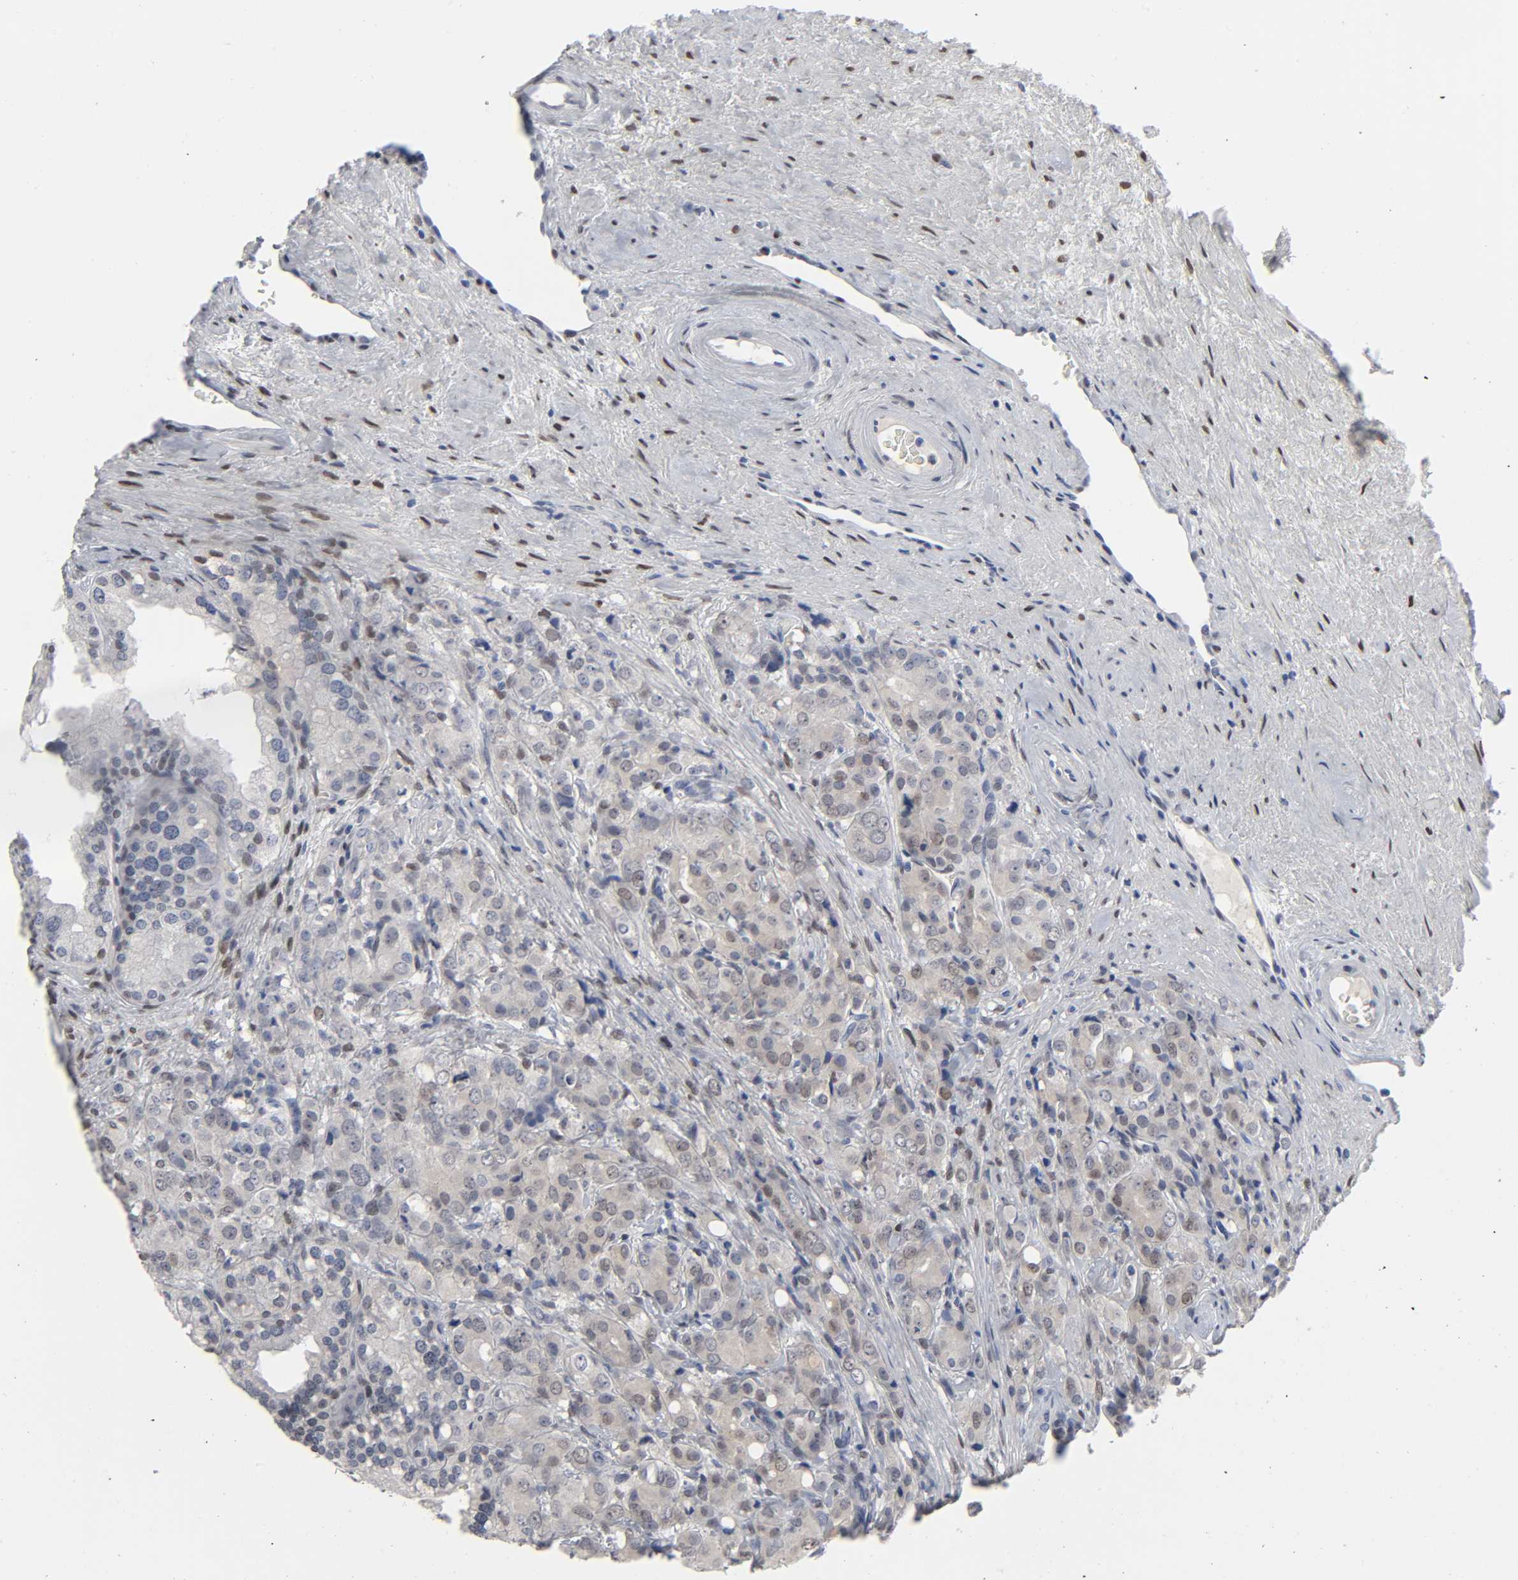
{"staining": {"intensity": "weak", "quantity": "<25%", "location": "nuclear"}, "tissue": "prostate cancer", "cell_type": "Tumor cells", "image_type": "cancer", "snomed": [{"axis": "morphology", "description": "Adenocarcinoma, High grade"}, {"axis": "topography", "description": "Prostate"}], "caption": "This is an immunohistochemistry (IHC) micrograph of adenocarcinoma (high-grade) (prostate). There is no staining in tumor cells.", "gene": "SALL2", "patient": {"sex": "male", "age": 68}}